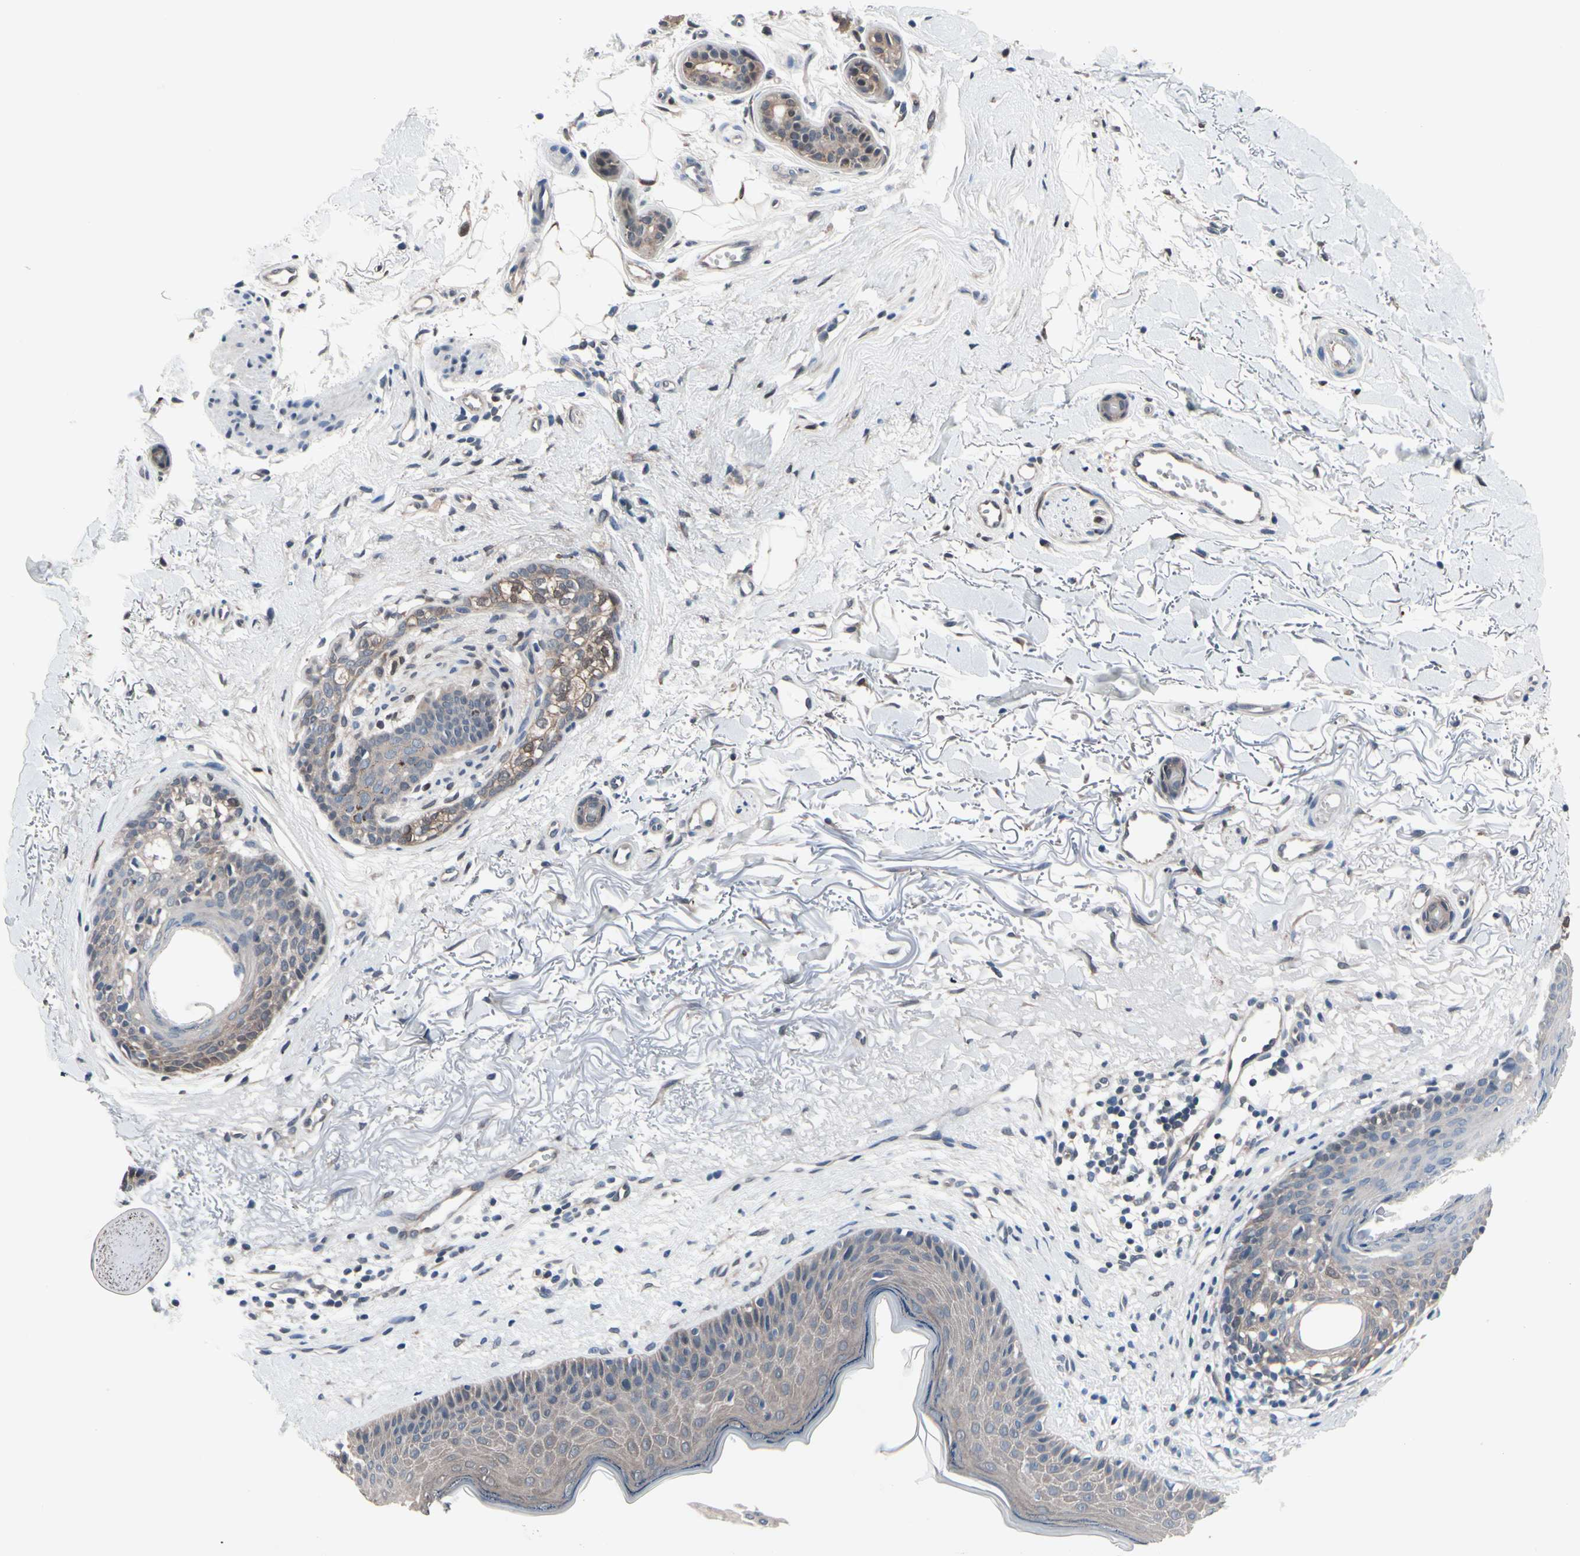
{"staining": {"intensity": "weak", "quantity": "25%-75%", "location": "cytoplasmic/membranous"}, "tissue": "skin cancer", "cell_type": "Tumor cells", "image_type": "cancer", "snomed": [{"axis": "morphology", "description": "Normal tissue, NOS"}, {"axis": "morphology", "description": "Basal cell carcinoma"}, {"axis": "topography", "description": "Skin"}], "caption": "High-power microscopy captured an IHC micrograph of skin basal cell carcinoma, revealing weak cytoplasmic/membranous positivity in approximately 25%-75% of tumor cells. (DAB = brown stain, brightfield microscopy at high magnification).", "gene": "PRDX6", "patient": {"sex": "female", "age": 70}}